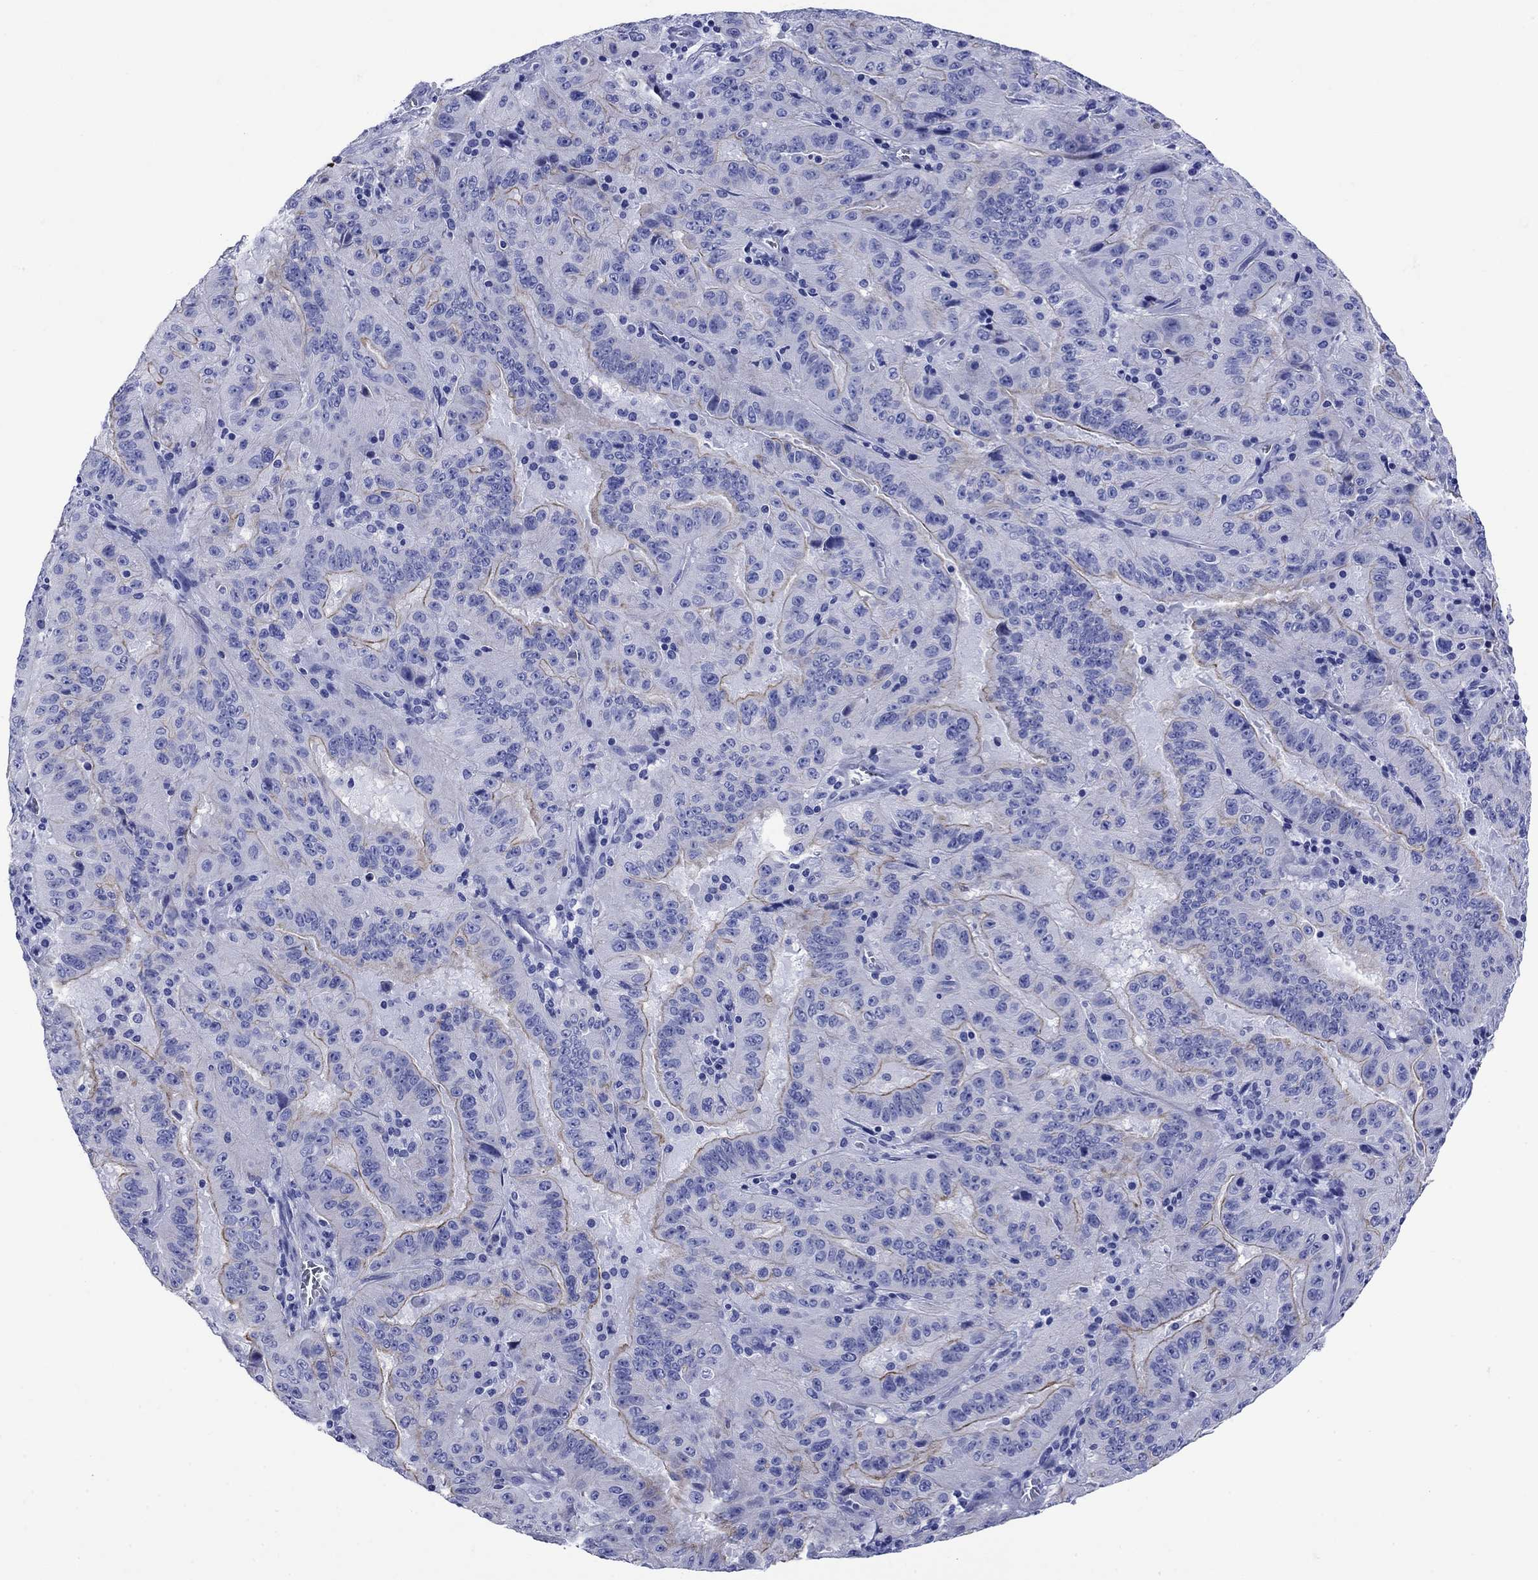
{"staining": {"intensity": "moderate", "quantity": "<25%", "location": "cytoplasmic/membranous"}, "tissue": "pancreatic cancer", "cell_type": "Tumor cells", "image_type": "cancer", "snomed": [{"axis": "morphology", "description": "Adenocarcinoma, NOS"}, {"axis": "topography", "description": "Pancreas"}], "caption": "Immunohistochemical staining of human pancreatic cancer demonstrates low levels of moderate cytoplasmic/membranous protein positivity in about <25% of tumor cells.", "gene": "SLC1A2", "patient": {"sex": "male", "age": 63}}